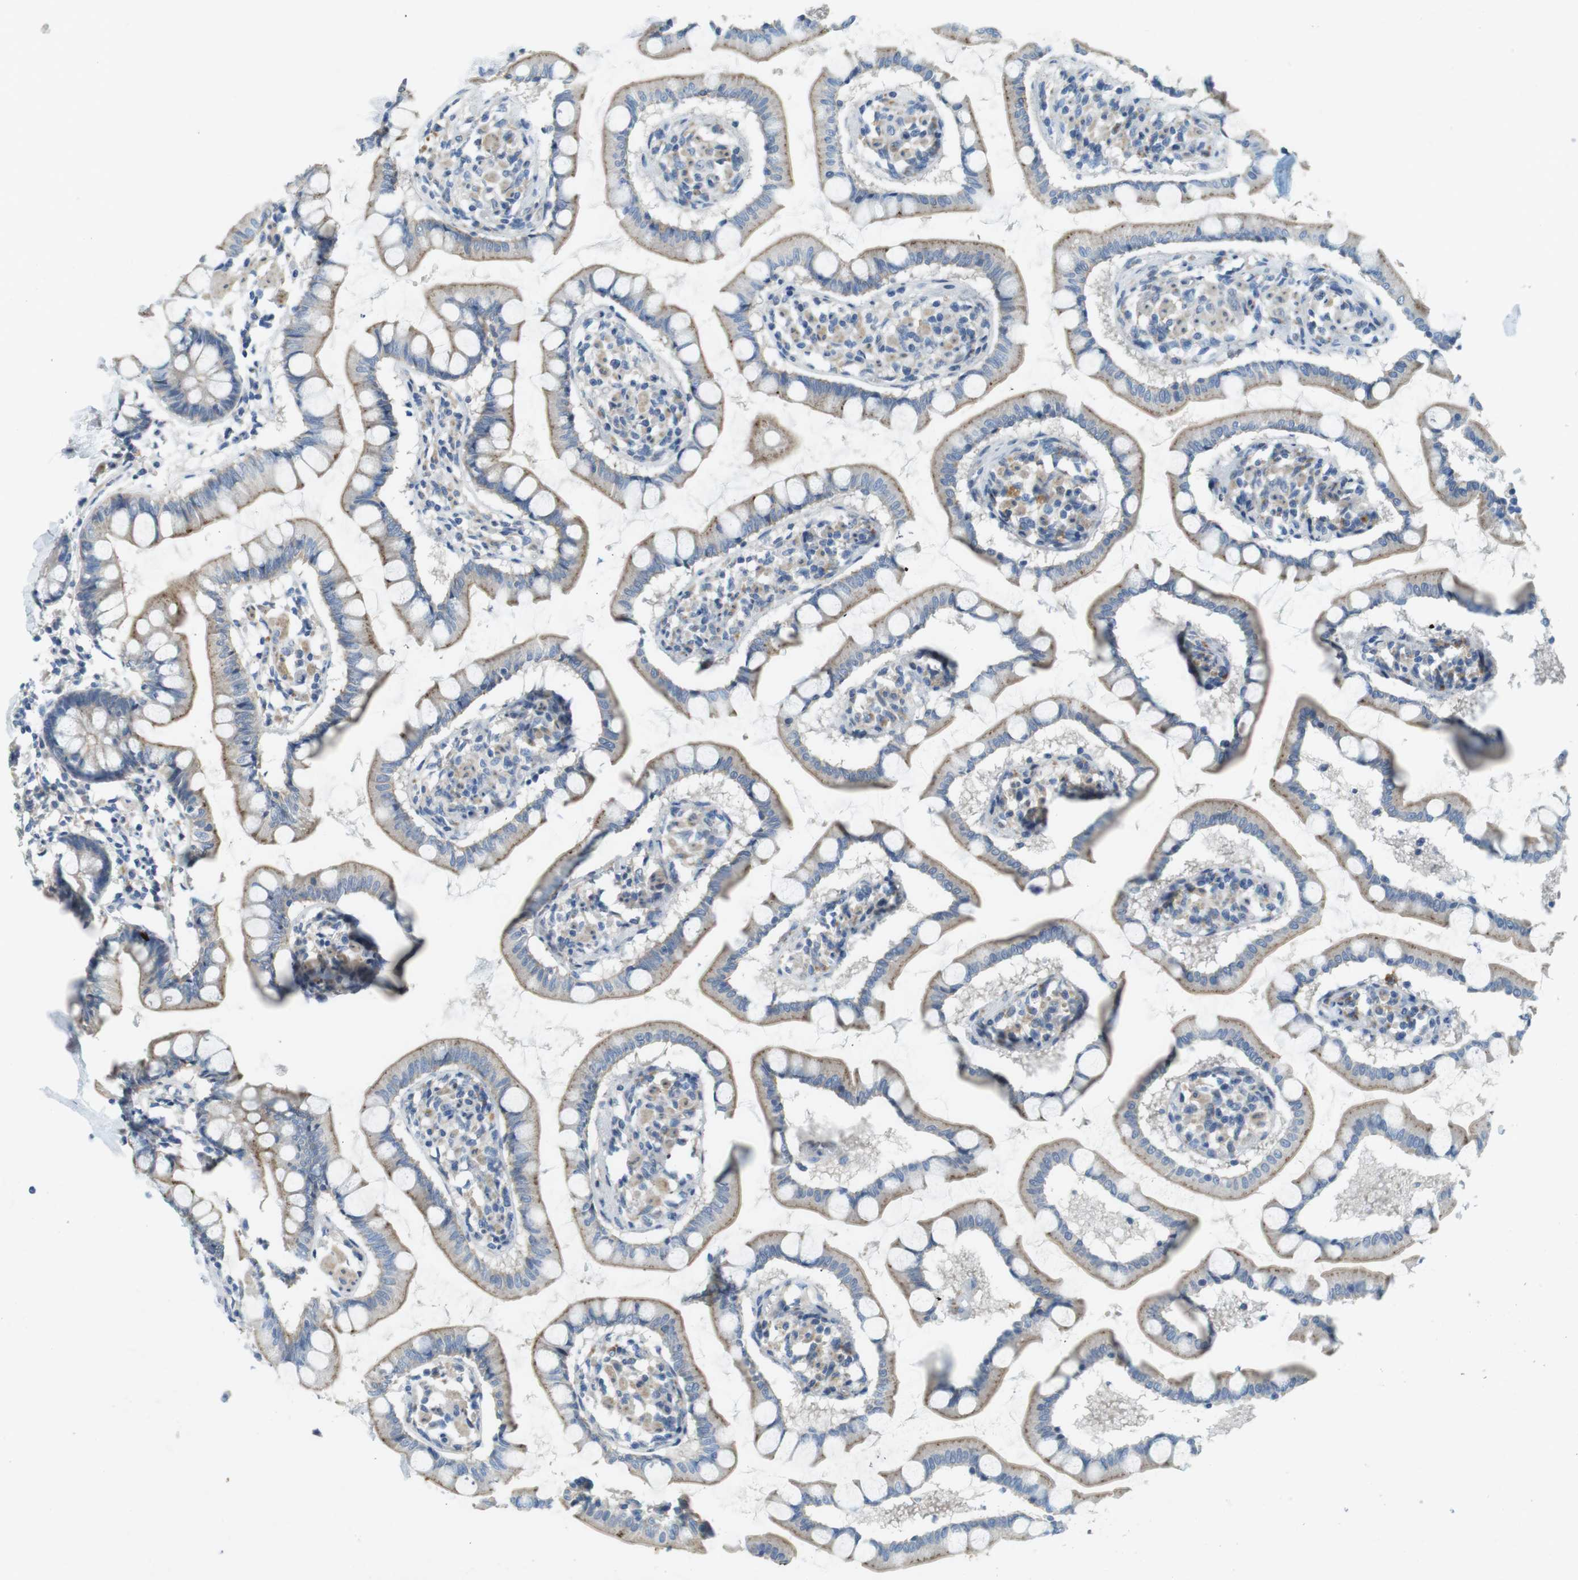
{"staining": {"intensity": "moderate", "quantity": ">75%", "location": "cytoplasmic/membranous"}, "tissue": "small intestine", "cell_type": "Glandular cells", "image_type": "normal", "snomed": [{"axis": "morphology", "description": "Normal tissue, NOS"}, {"axis": "topography", "description": "Small intestine"}], "caption": "Moderate cytoplasmic/membranous expression for a protein is identified in approximately >75% of glandular cells of benign small intestine using immunohistochemistry.", "gene": "TYW1", "patient": {"sex": "male", "age": 41}}